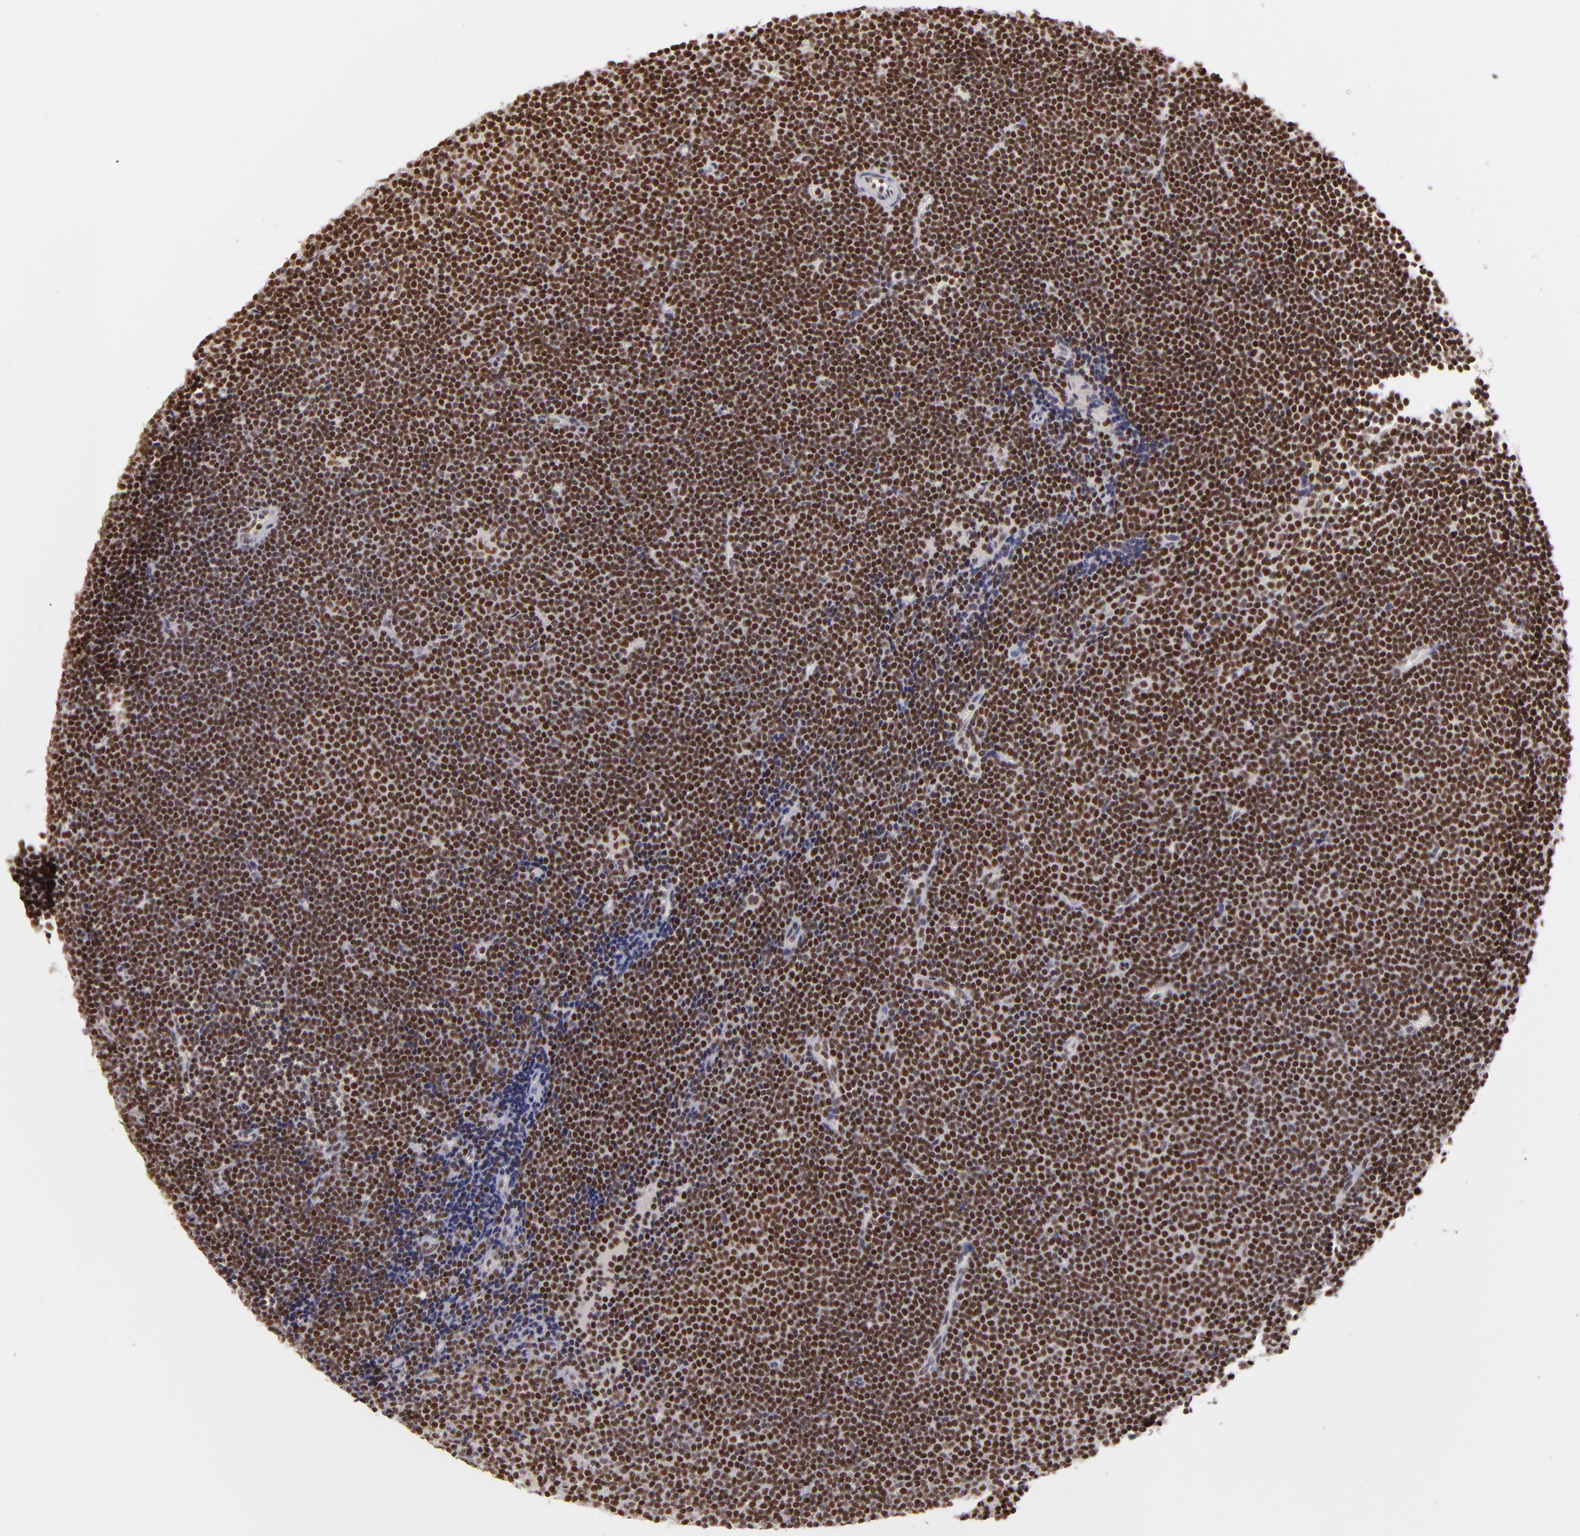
{"staining": {"intensity": "strong", "quantity": ">75%", "location": "nuclear"}, "tissue": "lymphoma", "cell_type": "Tumor cells", "image_type": "cancer", "snomed": [{"axis": "morphology", "description": "Malignant lymphoma, non-Hodgkin's type, Low grade"}, {"axis": "topography", "description": "Lymph node"}], "caption": "High-power microscopy captured an IHC image of lymphoma, revealing strong nuclear staining in about >75% of tumor cells. The staining was performed using DAB (3,3'-diaminobenzidine), with brown indicating positive protein expression. Nuclei are stained blue with hematoxylin.", "gene": "DAXX", "patient": {"sex": "female", "age": 73}}